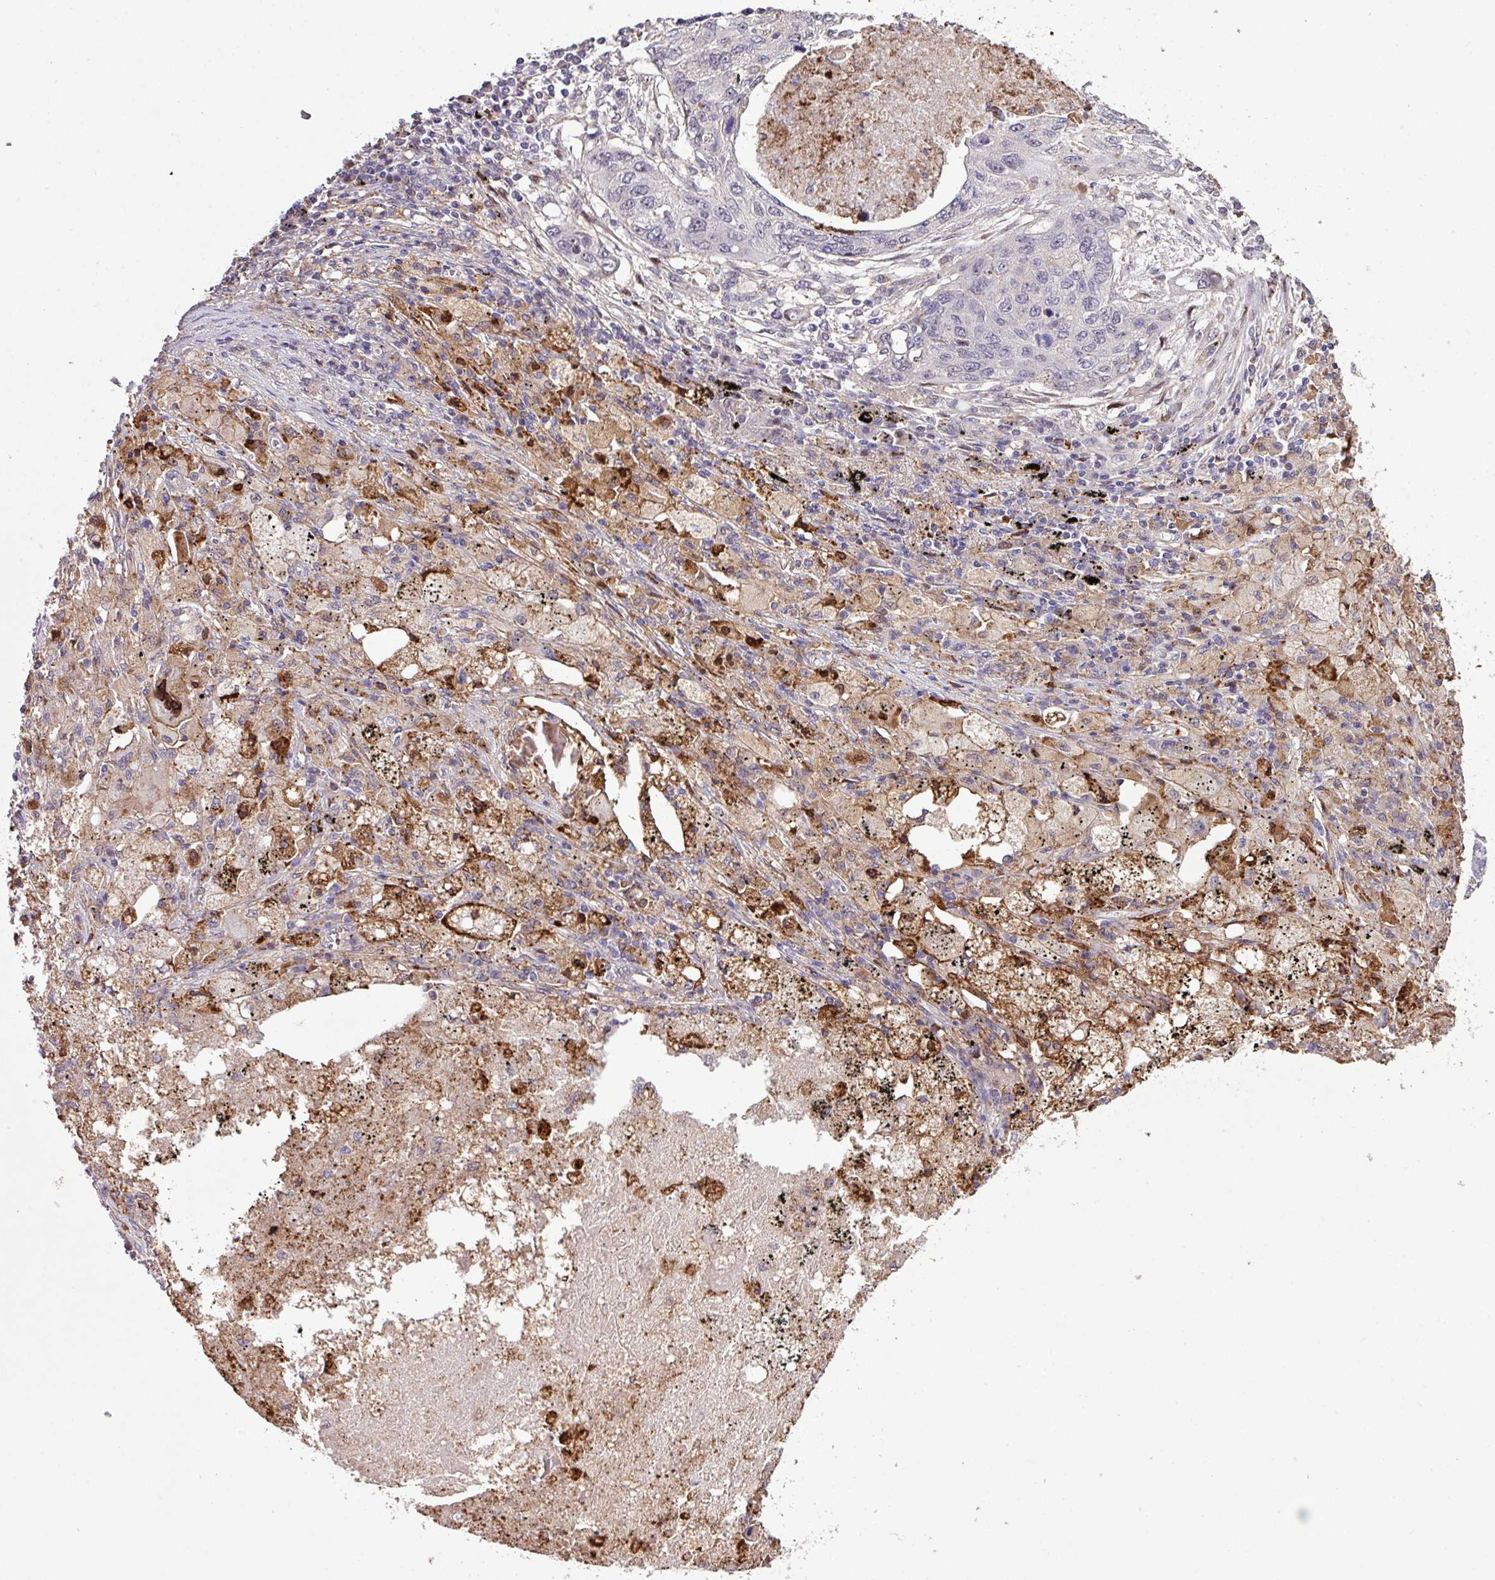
{"staining": {"intensity": "negative", "quantity": "none", "location": "none"}, "tissue": "lung cancer", "cell_type": "Tumor cells", "image_type": "cancer", "snomed": [{"axis": "morphology", "description": "Squamous cell carcinoma, NOS"}, {"axis": "topography", "description": "Lung"}], "caption": "Immunohistochemistry of human lung cancer (squamous cell carcinoma) exhibits no positivity in tumor cells.", "gene": "RPP25L", "patient": {"sex": "female", "age": 63}}